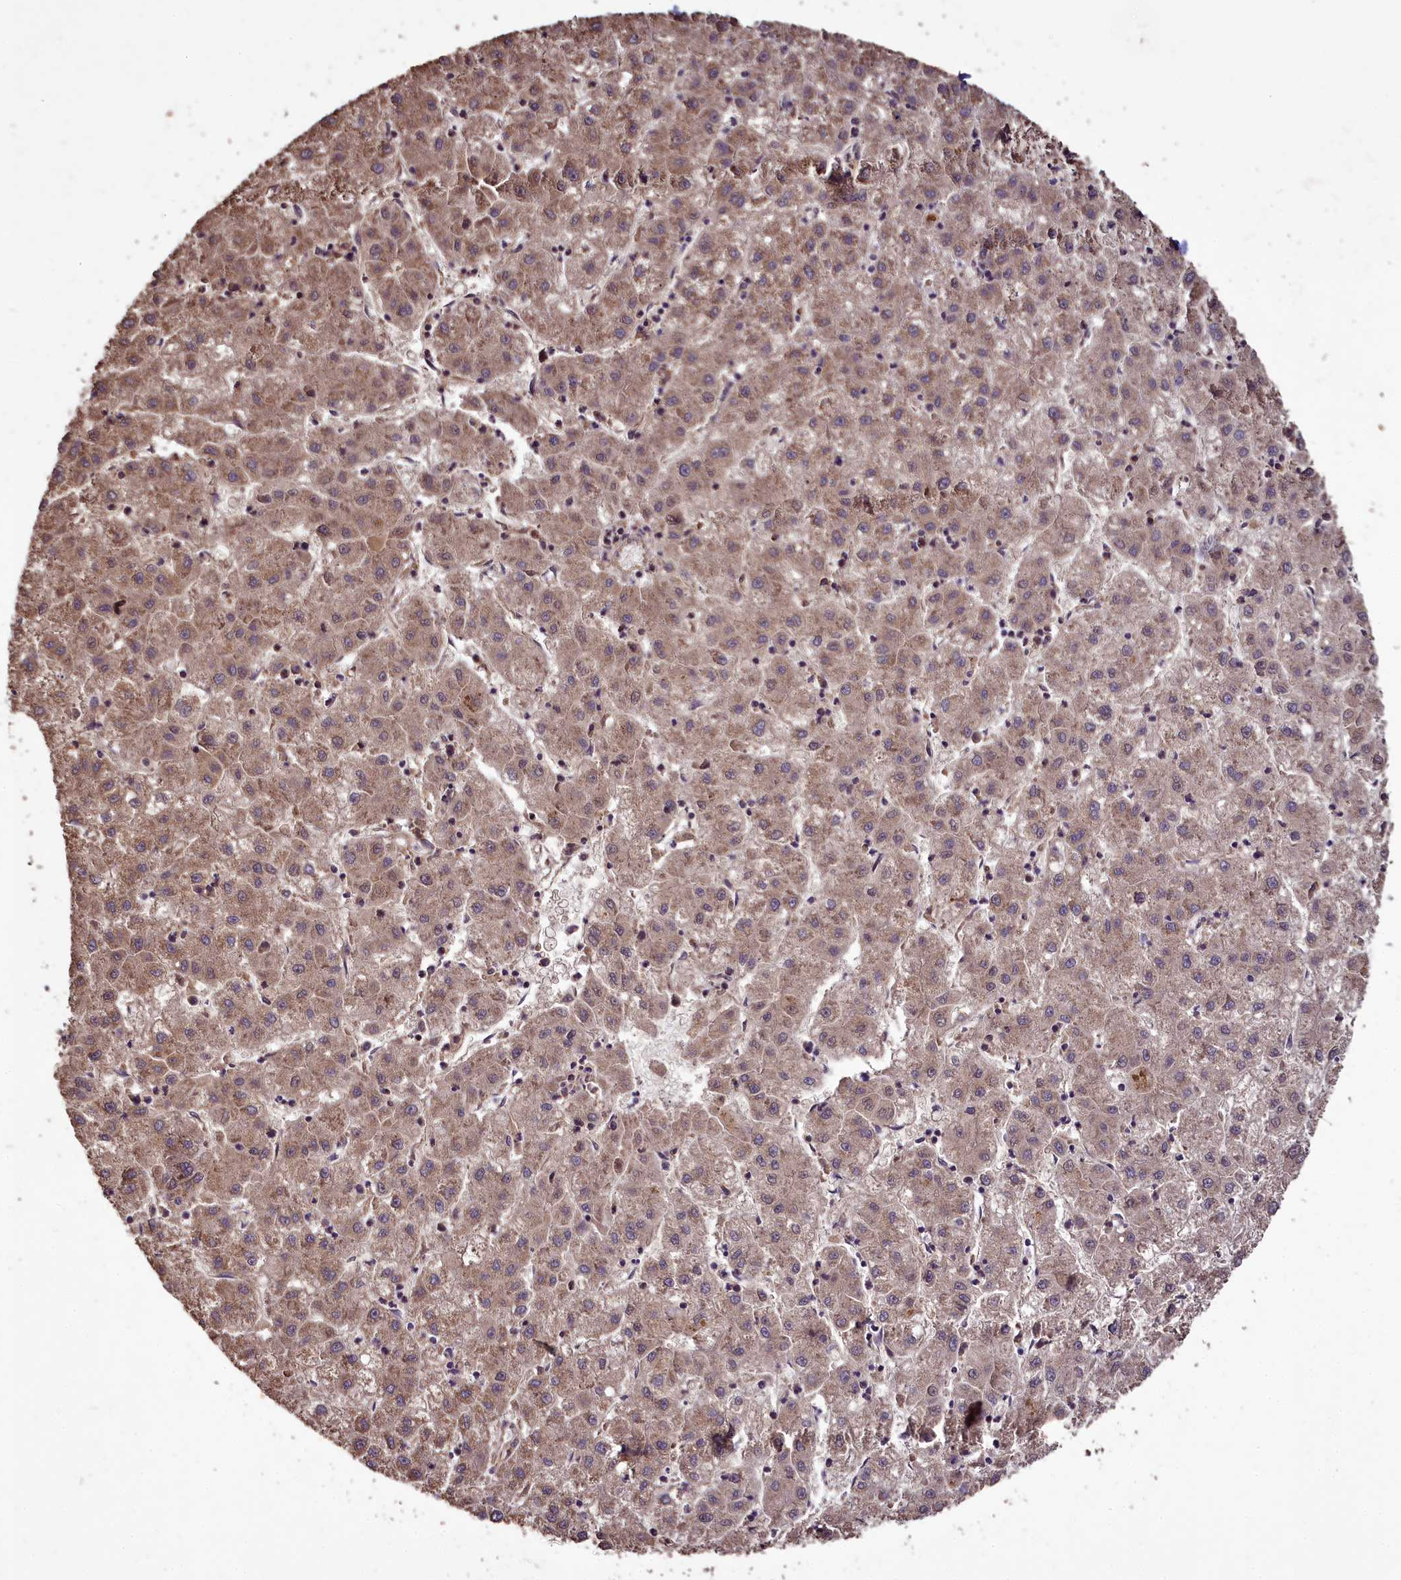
{"staining": {"intensity": "weak", "quantity": ">75%", "location": "cytoplasmic/membranous"}, "tissue": "liver cancer", "cell_type": "Tumor cells", "image_type": "cancer", "snomed": [{"axis": "morphology", "description": "Carcinoma, Hepatocellular, NOS"}, {"axis": "topography", "description": "Liver"}], "caption": "DAB immunohistochemical staining of hepatocellular carcinoma (liver) displays weak cytoplasmic/membranous protein staining in approximately >75% of tumor cells.", "gene": "TTLL10", "patient": {"sex": "male", "age": 72}}